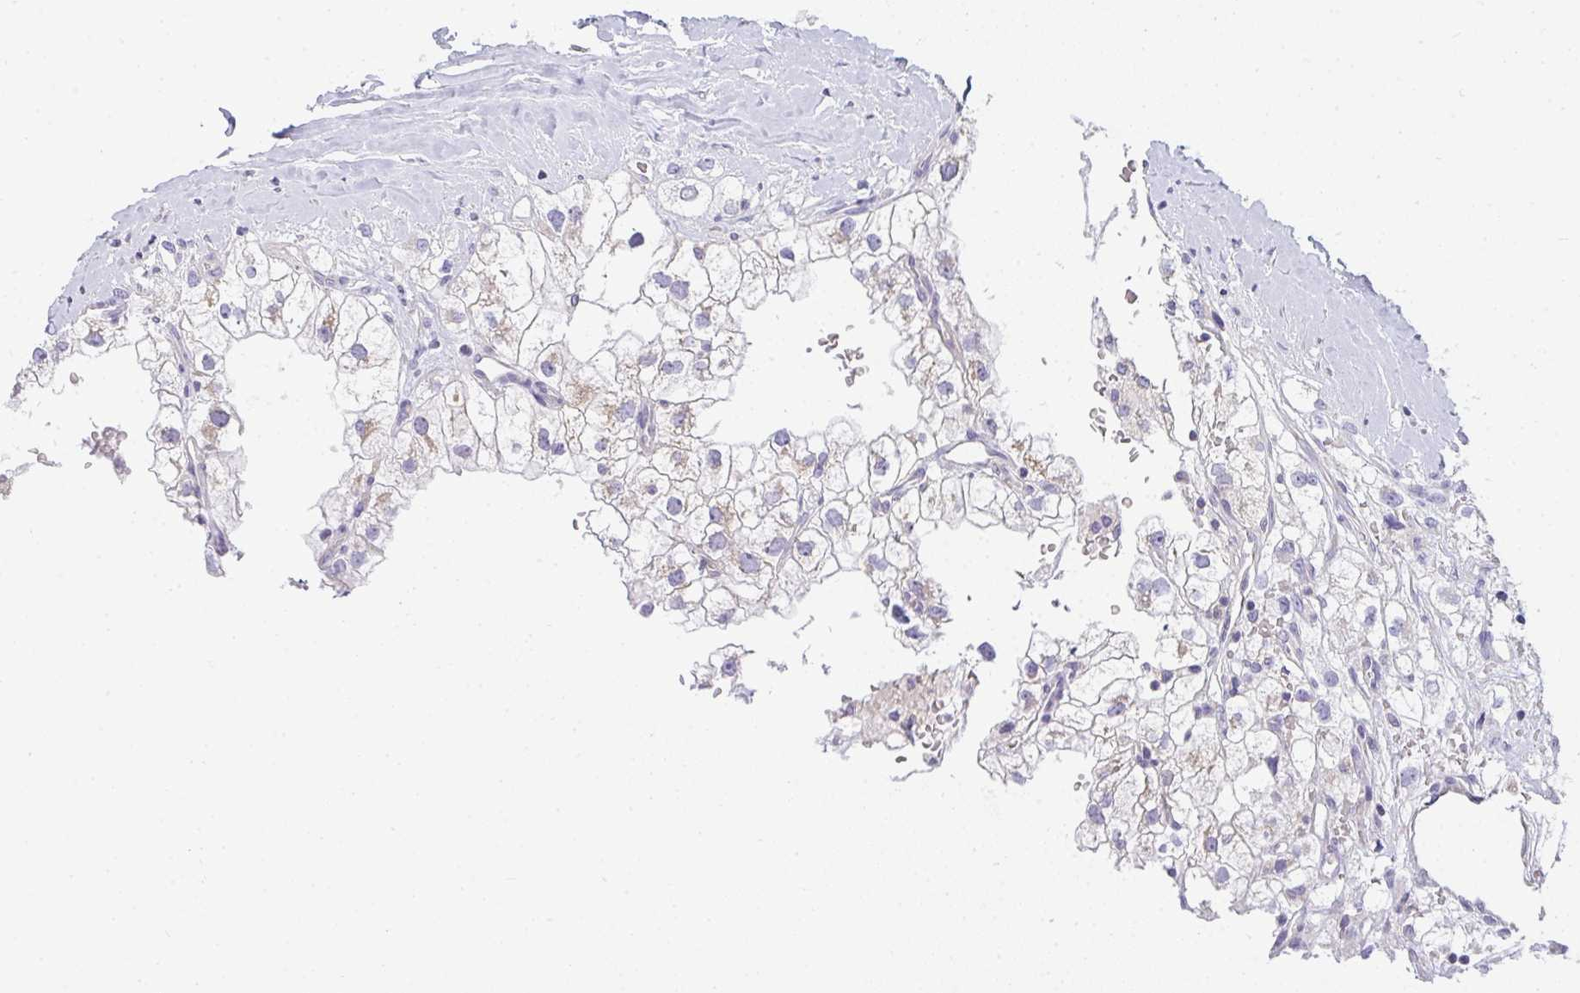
{"staining": {"intensity": "negative", "quantity": "none", "location": "none"}, "tissue": "renal cancer", "cell_type": "Tumor cells", "image_type": "cancer", "snomed": [{"axis": "morphology", "description": "Adenocarcinoma, NOS"}, {"axis": "topography", "description": "Kidney"}], "caption": "Immunohistochemical staining of human renal cancer reveals no significant staining in tumor cells.", "gene": "GSDMB", "patient": {"sex": "male", "age": 59}}